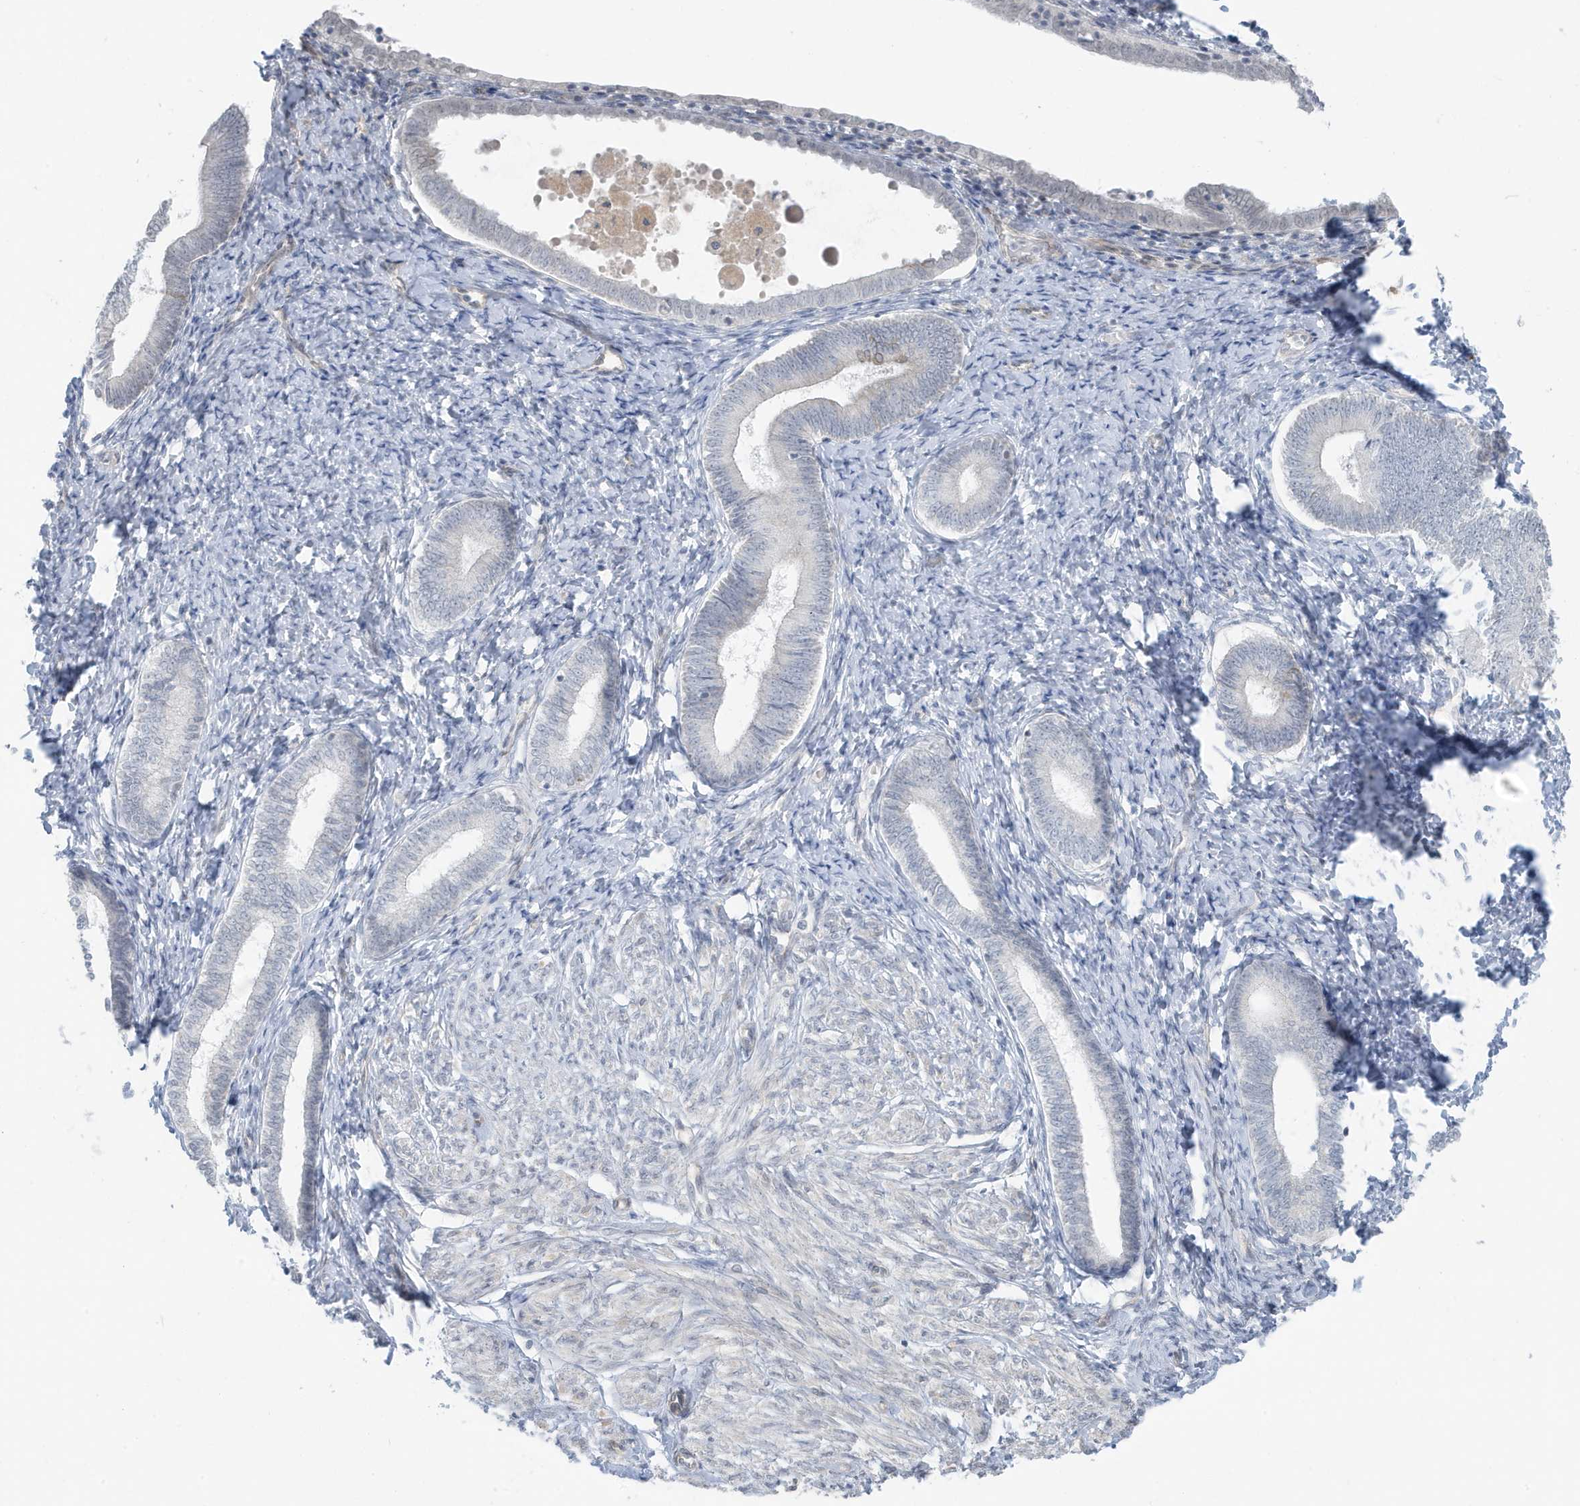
{"staining": {"intensity": "negative", "quantity": "none", "location": "none"}, "tissue": "endometrium", "cell_type": "Cells in endometrial stroma", "image_type": "normal", "snomed": [{"axis": "morphology", "description": "Normal tissue, NOS"}, {"axis": "topography", "description": "Endometrium"}], "caption": "Immunohistochemistry image of benign endometrium: endometrium stained with DAB (3,3'-diaminobenzidine) reveals no significant protein expression in cells in endometrial stroma.", "gene": "CHCHD4", "patient": {"sex": "female", "age": 72}}